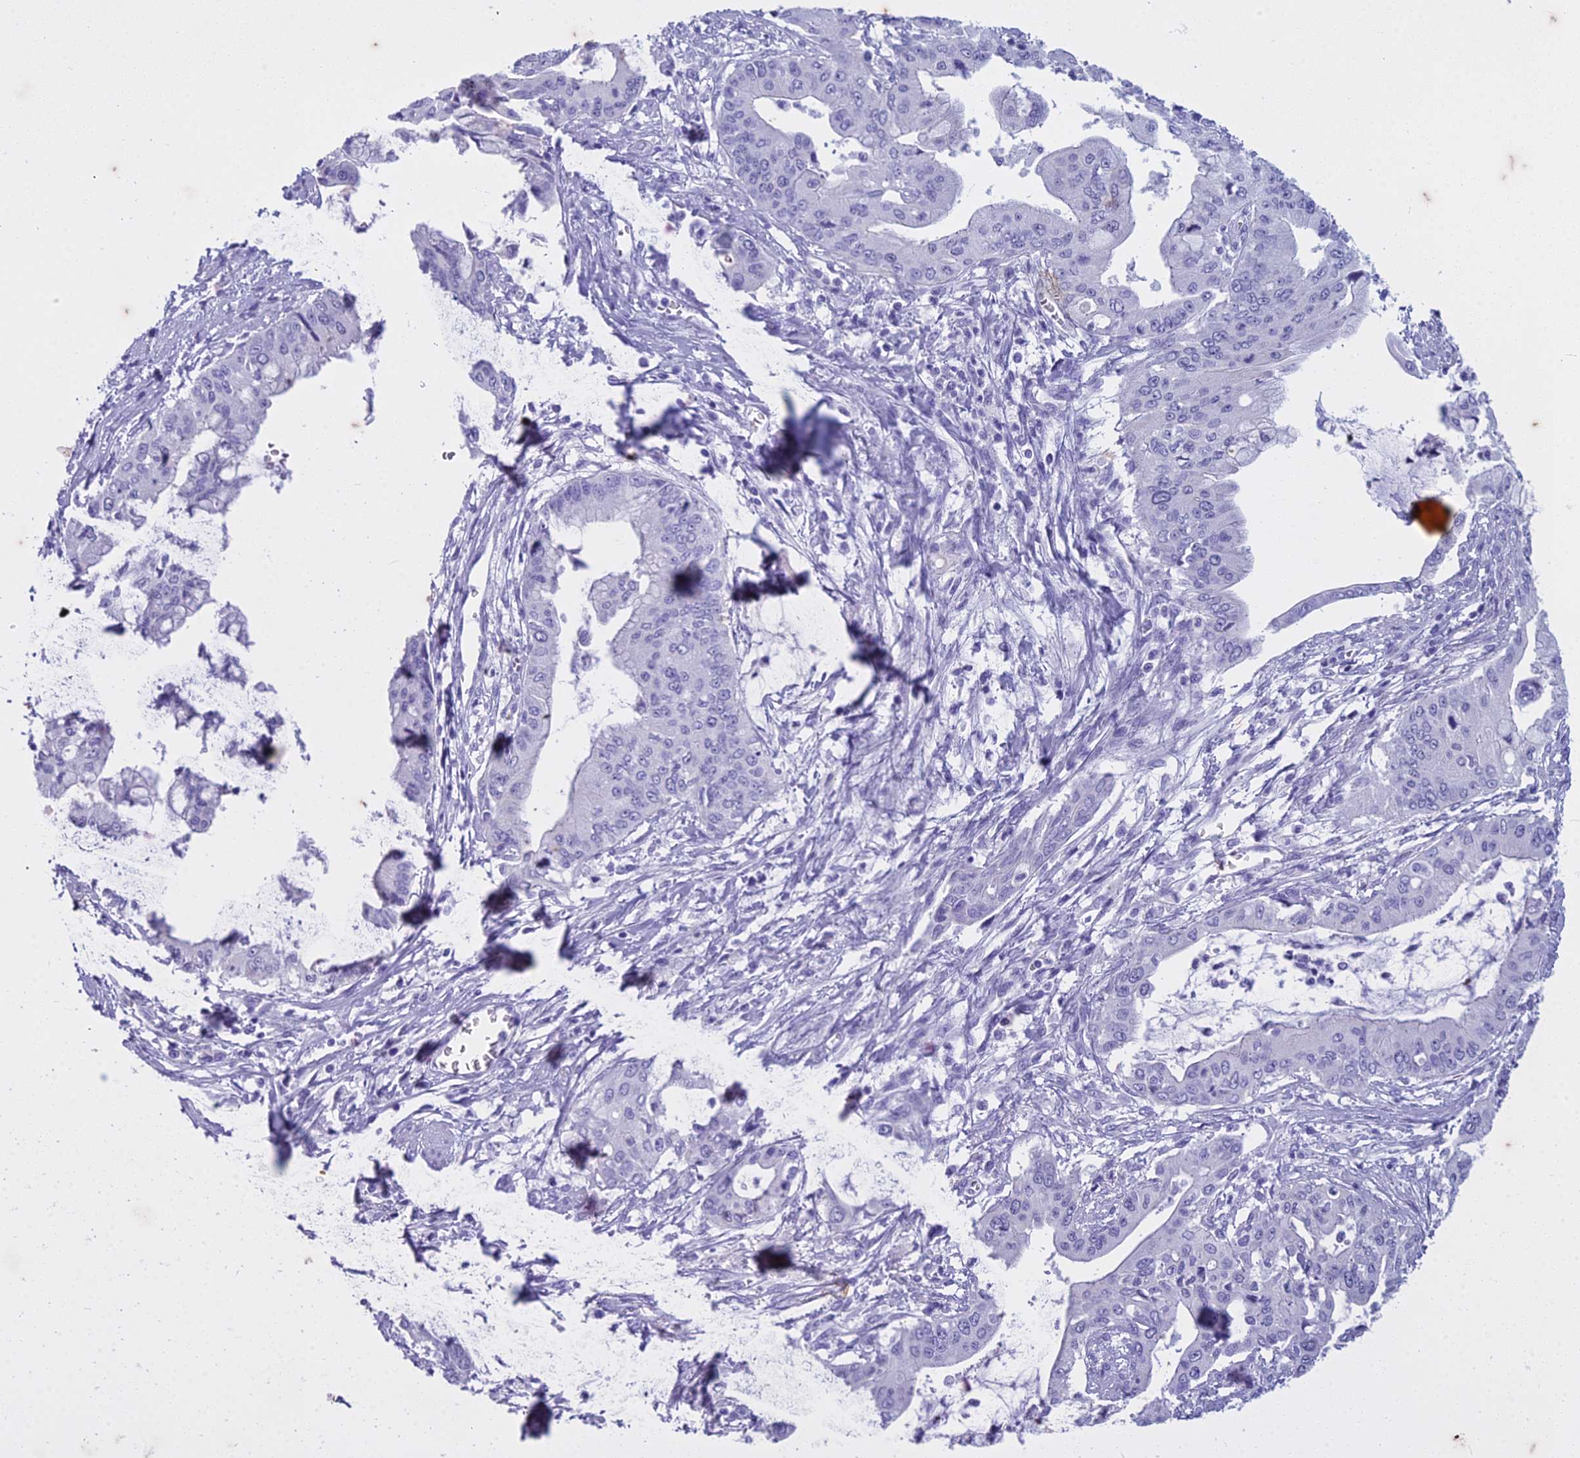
{"staining": {"intensity": "negative", "quantity": "none", "location": "none"}, "tissue": "pancreatic cancer", "cell_type": "Tumor cells", "image_type": "cancer", "snomed": [{"axis": "morphology", "description": "Adenocarcinoma, NOS"}, {"axis": "topography", "description": "Pancreas"}], "caption": "DAB (3,3'-diaminobenzidine) immunohistochemical staining of human adenocarcinoma (pancreatic) exhibits no significant positivity in tumor cells.", "gene": "HMGB4", "patient": {"sex": "male", "age": 46}}